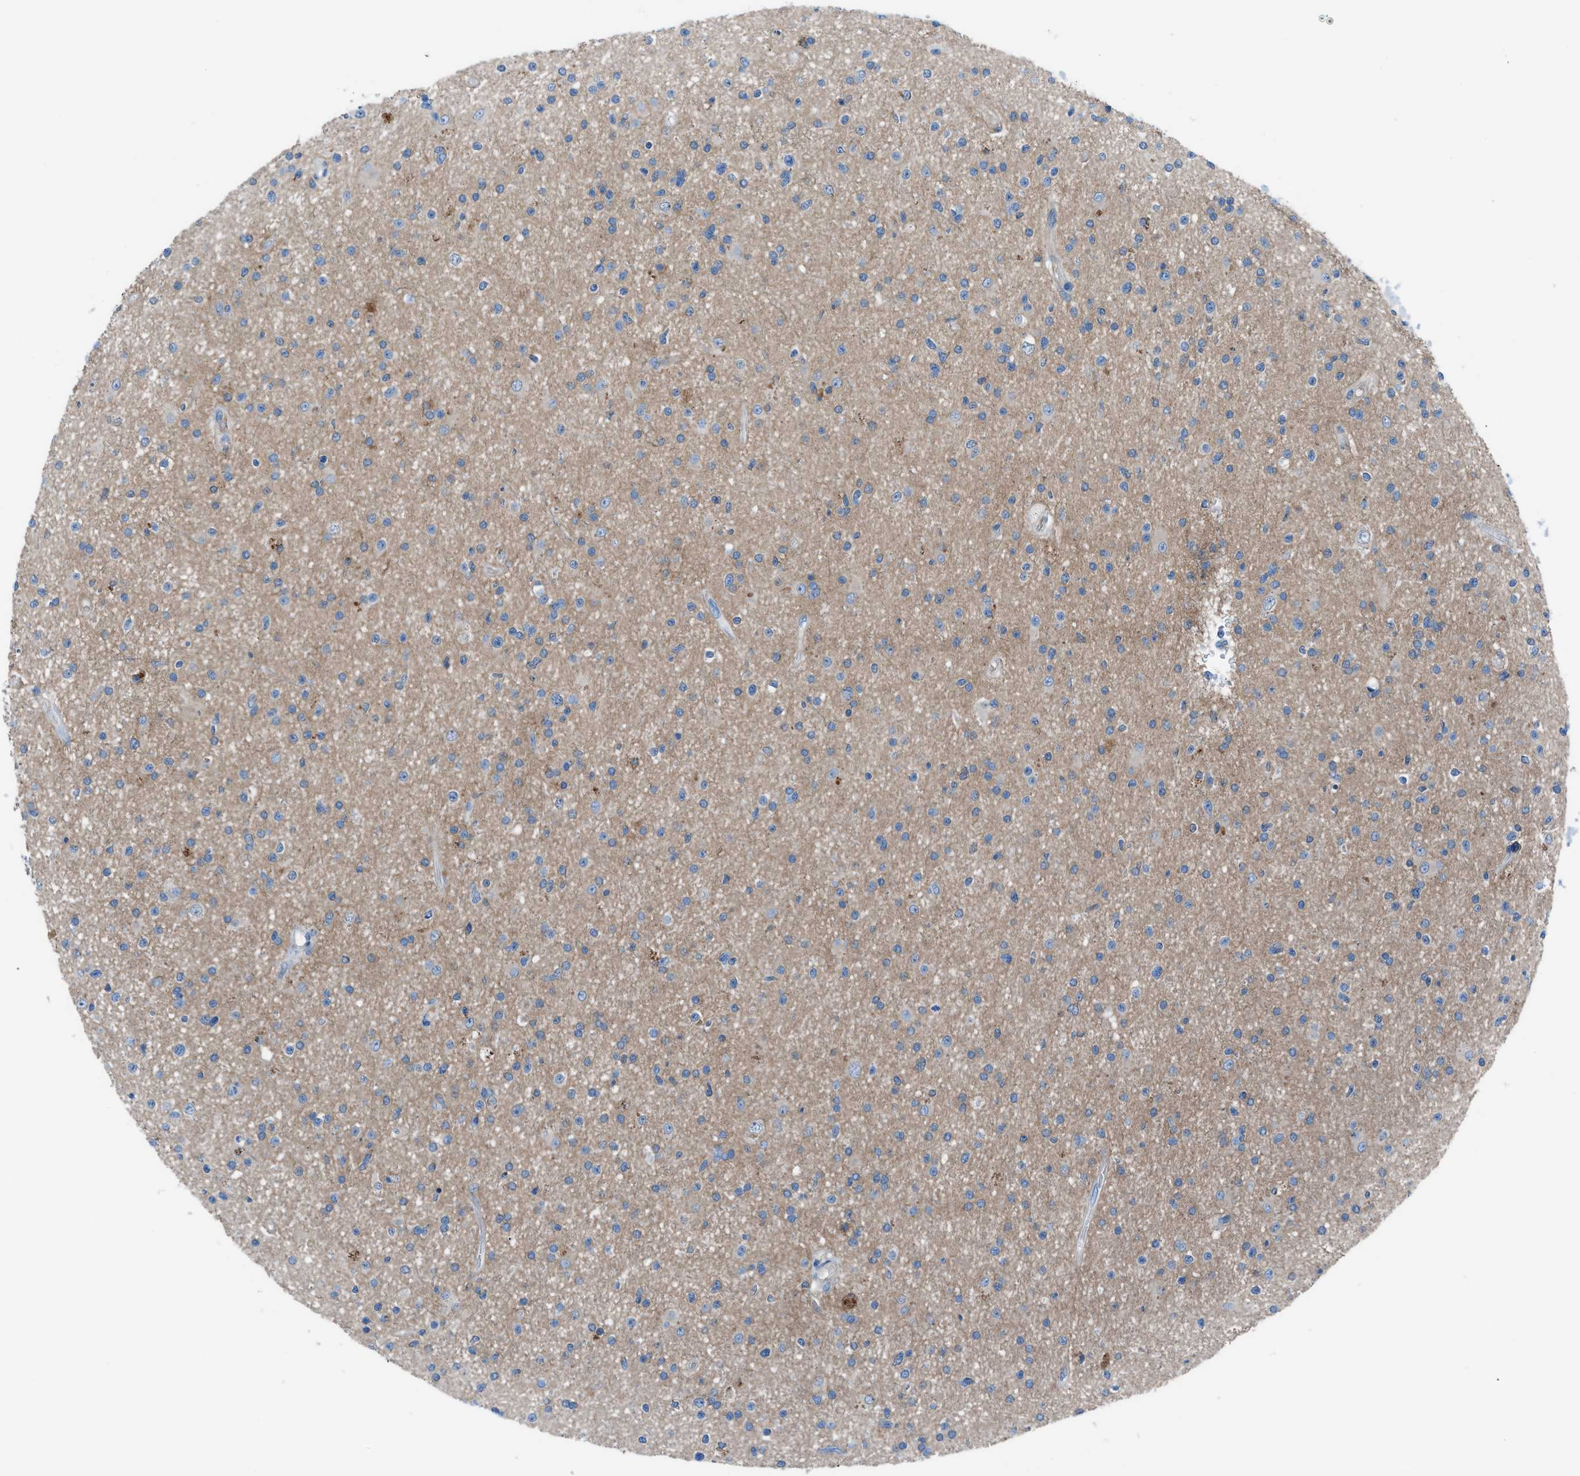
{"staining": {"intensity": "weak", "quantity": "<25%", "location": "cytoplasmic/membranous"}, "tissue": "glioma", "cell_type": "Tumor cells", "image_type": "cancer", "snomed": [{"axis": "morphology", "description": "Glioma, malignant, High grade"}, {"axis": "topography", "description": "Brain"}], "caption": "Tumor cells show no significant expression in malignant glioma (high-grade).", "gene": "C5AR2", "patient": {"sex": "male", "age": 33}}